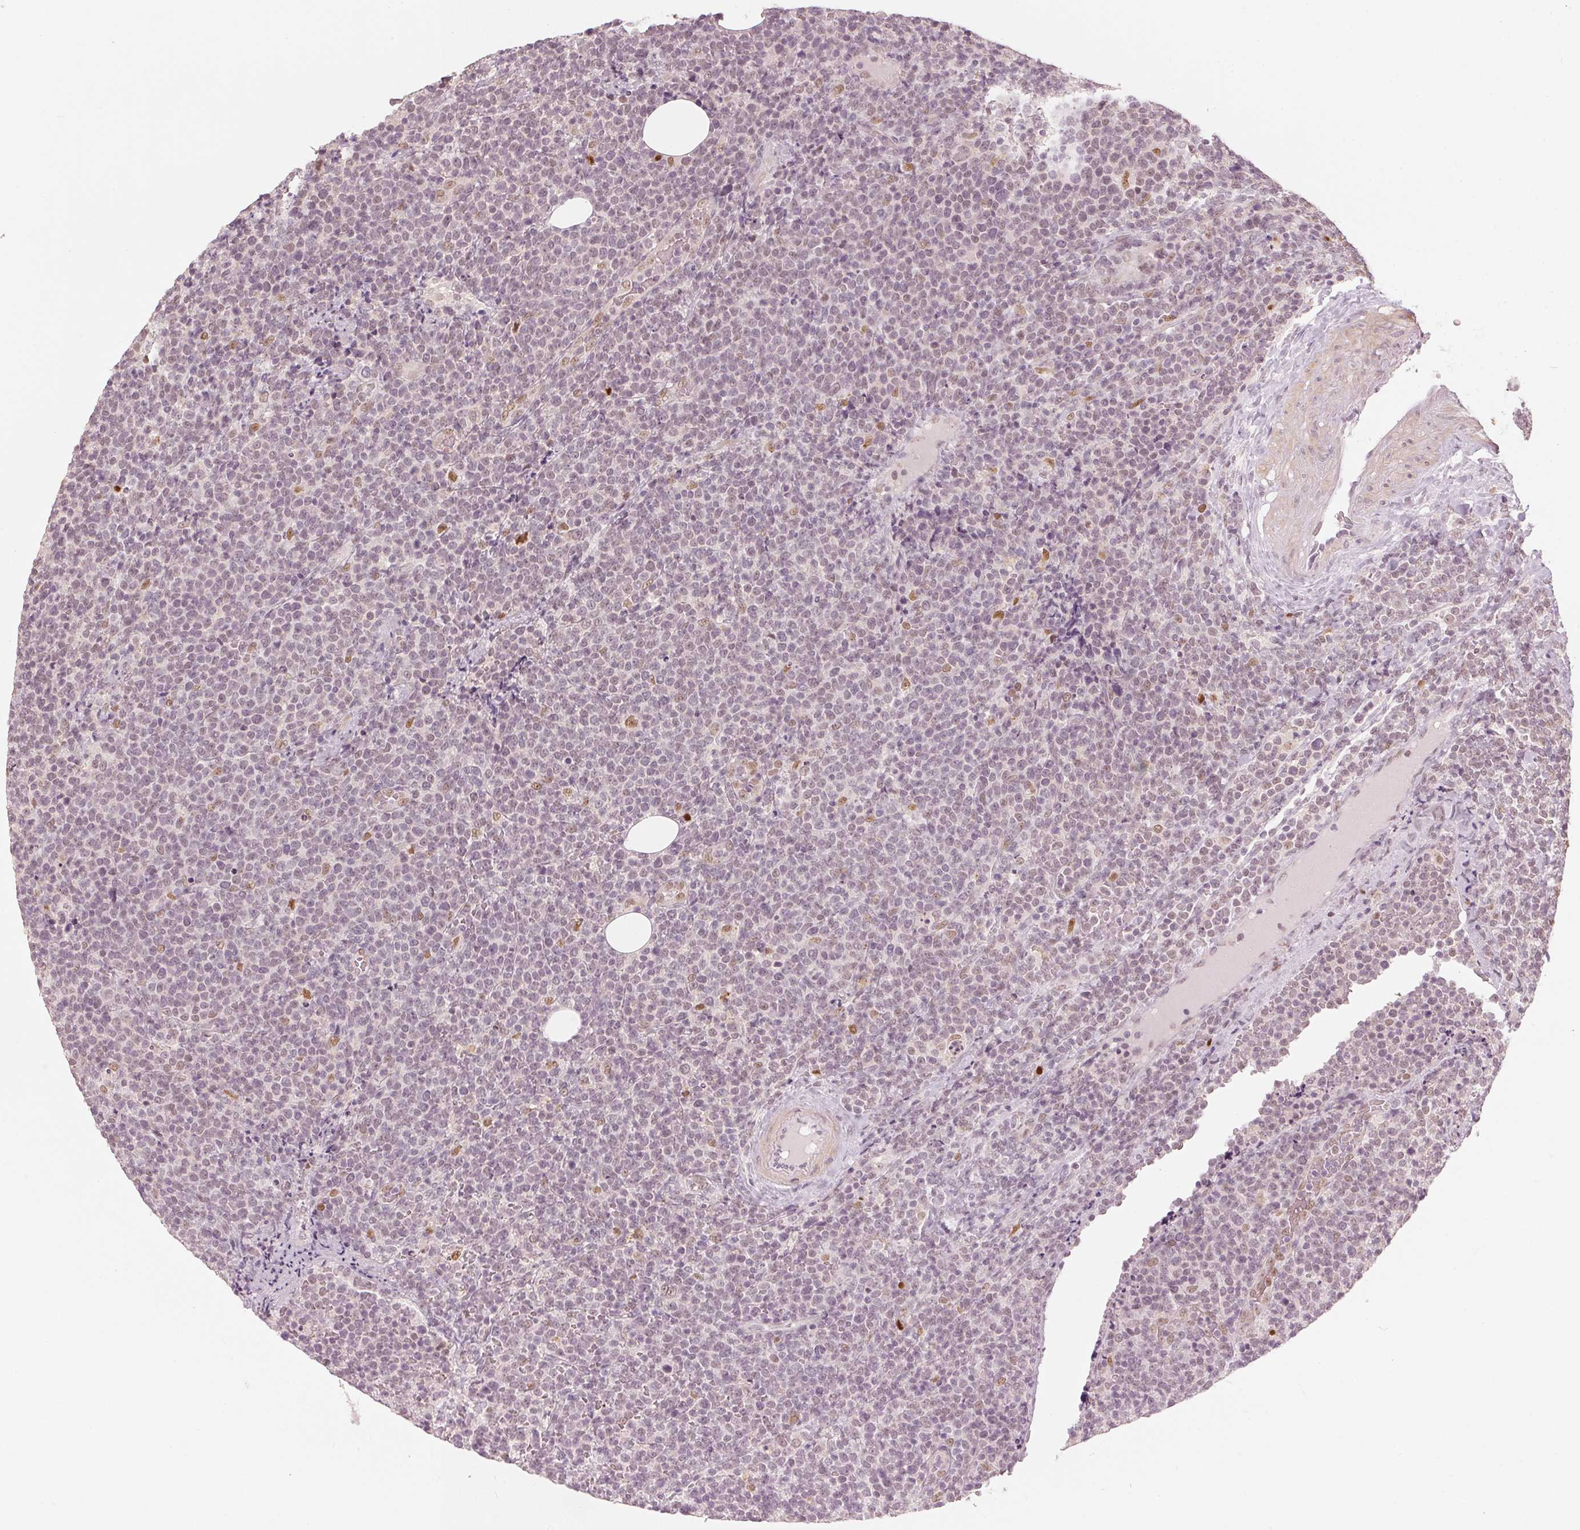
{"staining": {"intensity": "moderate", "quantity": "<25%", "location": "nuclear"}, "tissue": "lymphoma", "cell_type": "Tumor cells", "image_type": "cancer", "snomed": [{"axis": "morphology", "description": "Malignant lymphoma, non-Hodgkin's type, High grade"}, {"axis": "topography", "description": "Lymph node"}], "caption": "This micrograph shows immunohistochemistry staining of human malignant lymphoma, non-Hodgkin's type (high-grade), with low moderate nuclear positivity in approximately <25% of tumor cells.", "gene": "SLC39A3", "patient": {"sex": "male", "age": 61}}